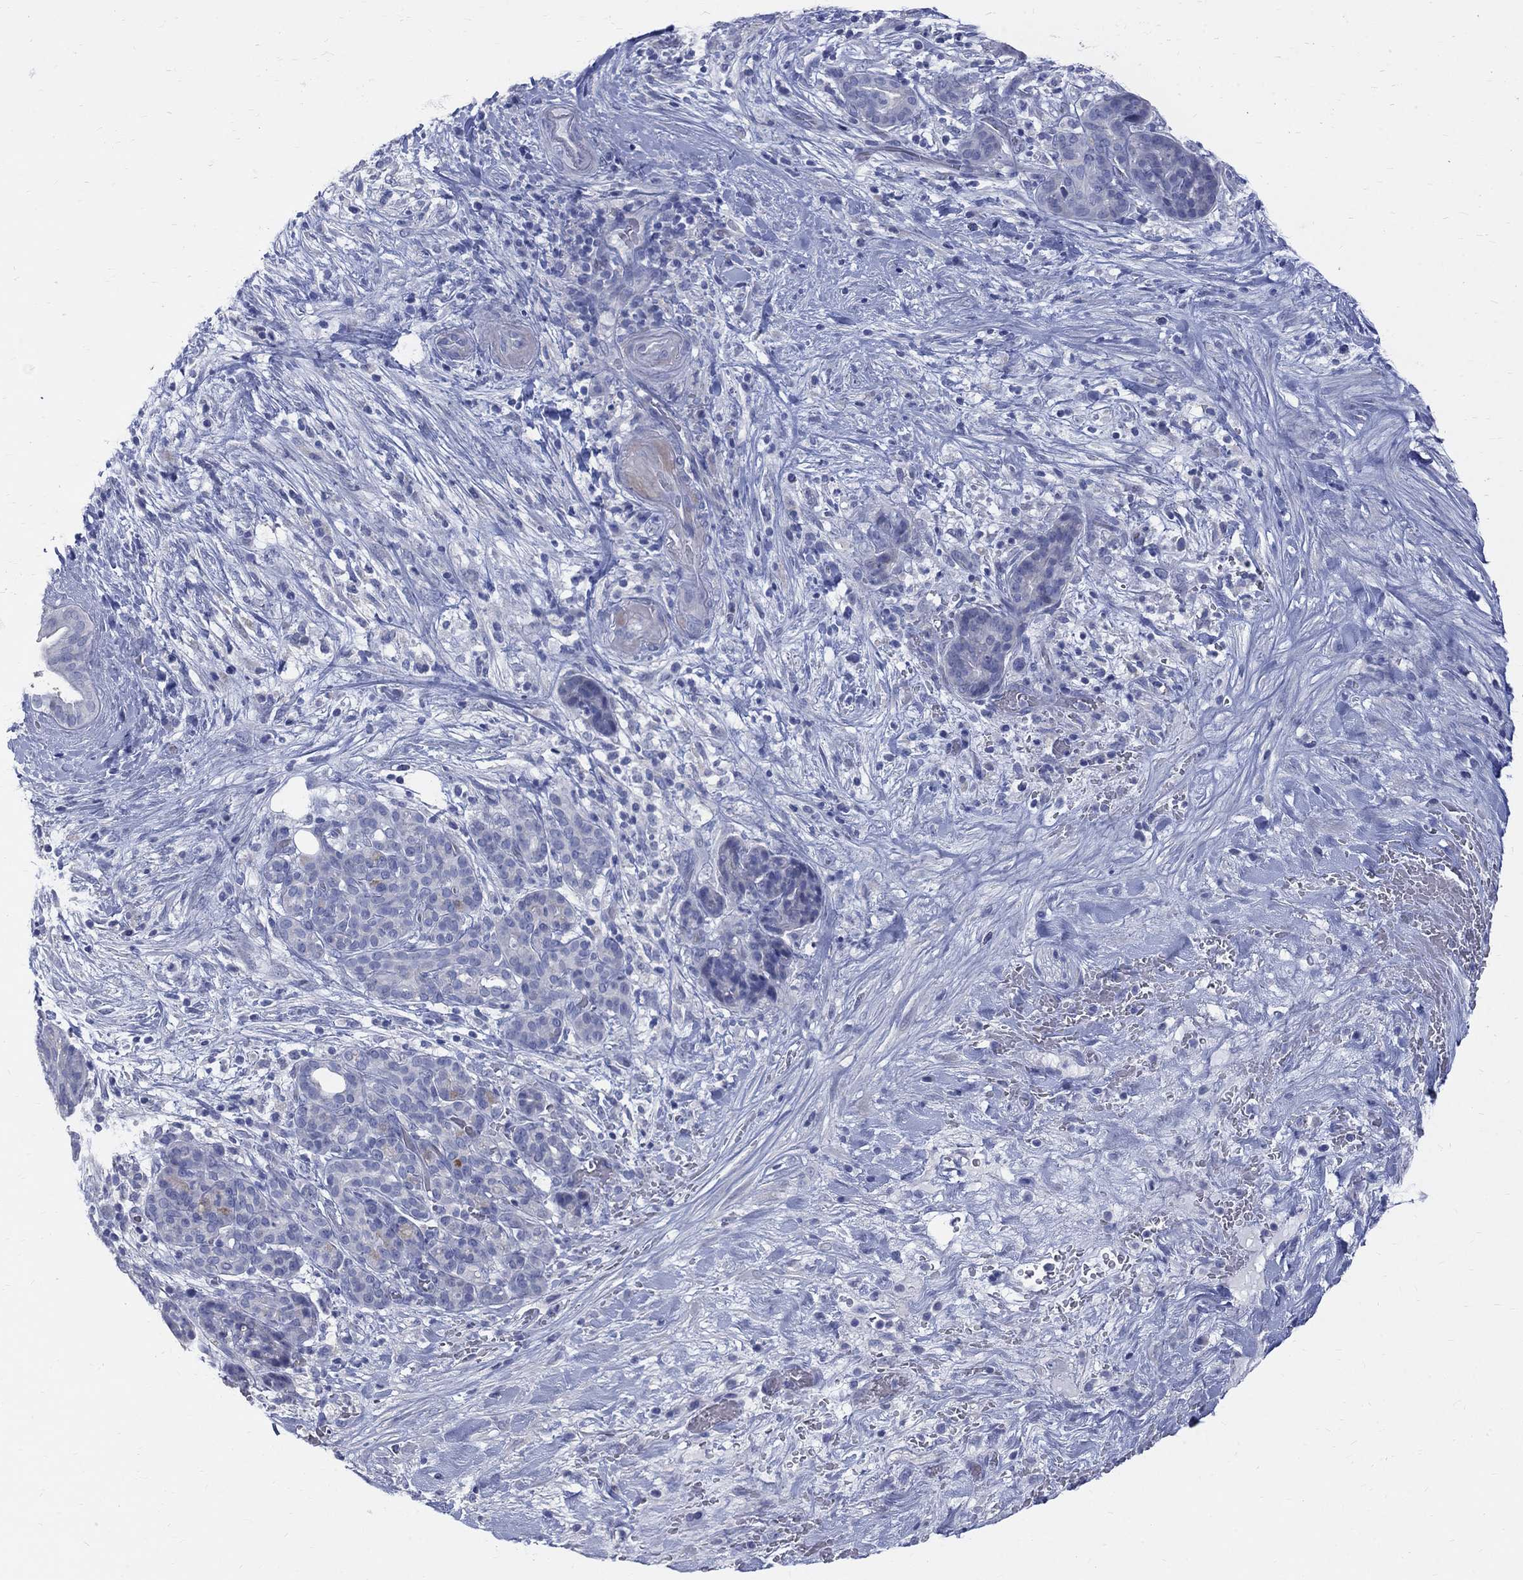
{"staining": {"intensity": "negative", "quantity": "none", "location": "none"}, "tissue": "pancreatic cancer", "cell_type": "Tumor cells", "image_type": "cancer", "snomed": [{"axis": "morphology", "description": "Adenocarcinoma, NOS"}, {"axis": "topography", "description": "Pancreas"}], "caption": "There is no significant expression in tumor cells of pancreatic adenocarcinoma.", "gene": "MAGEB6", "patient": {"sex": "male", "age": 44}}